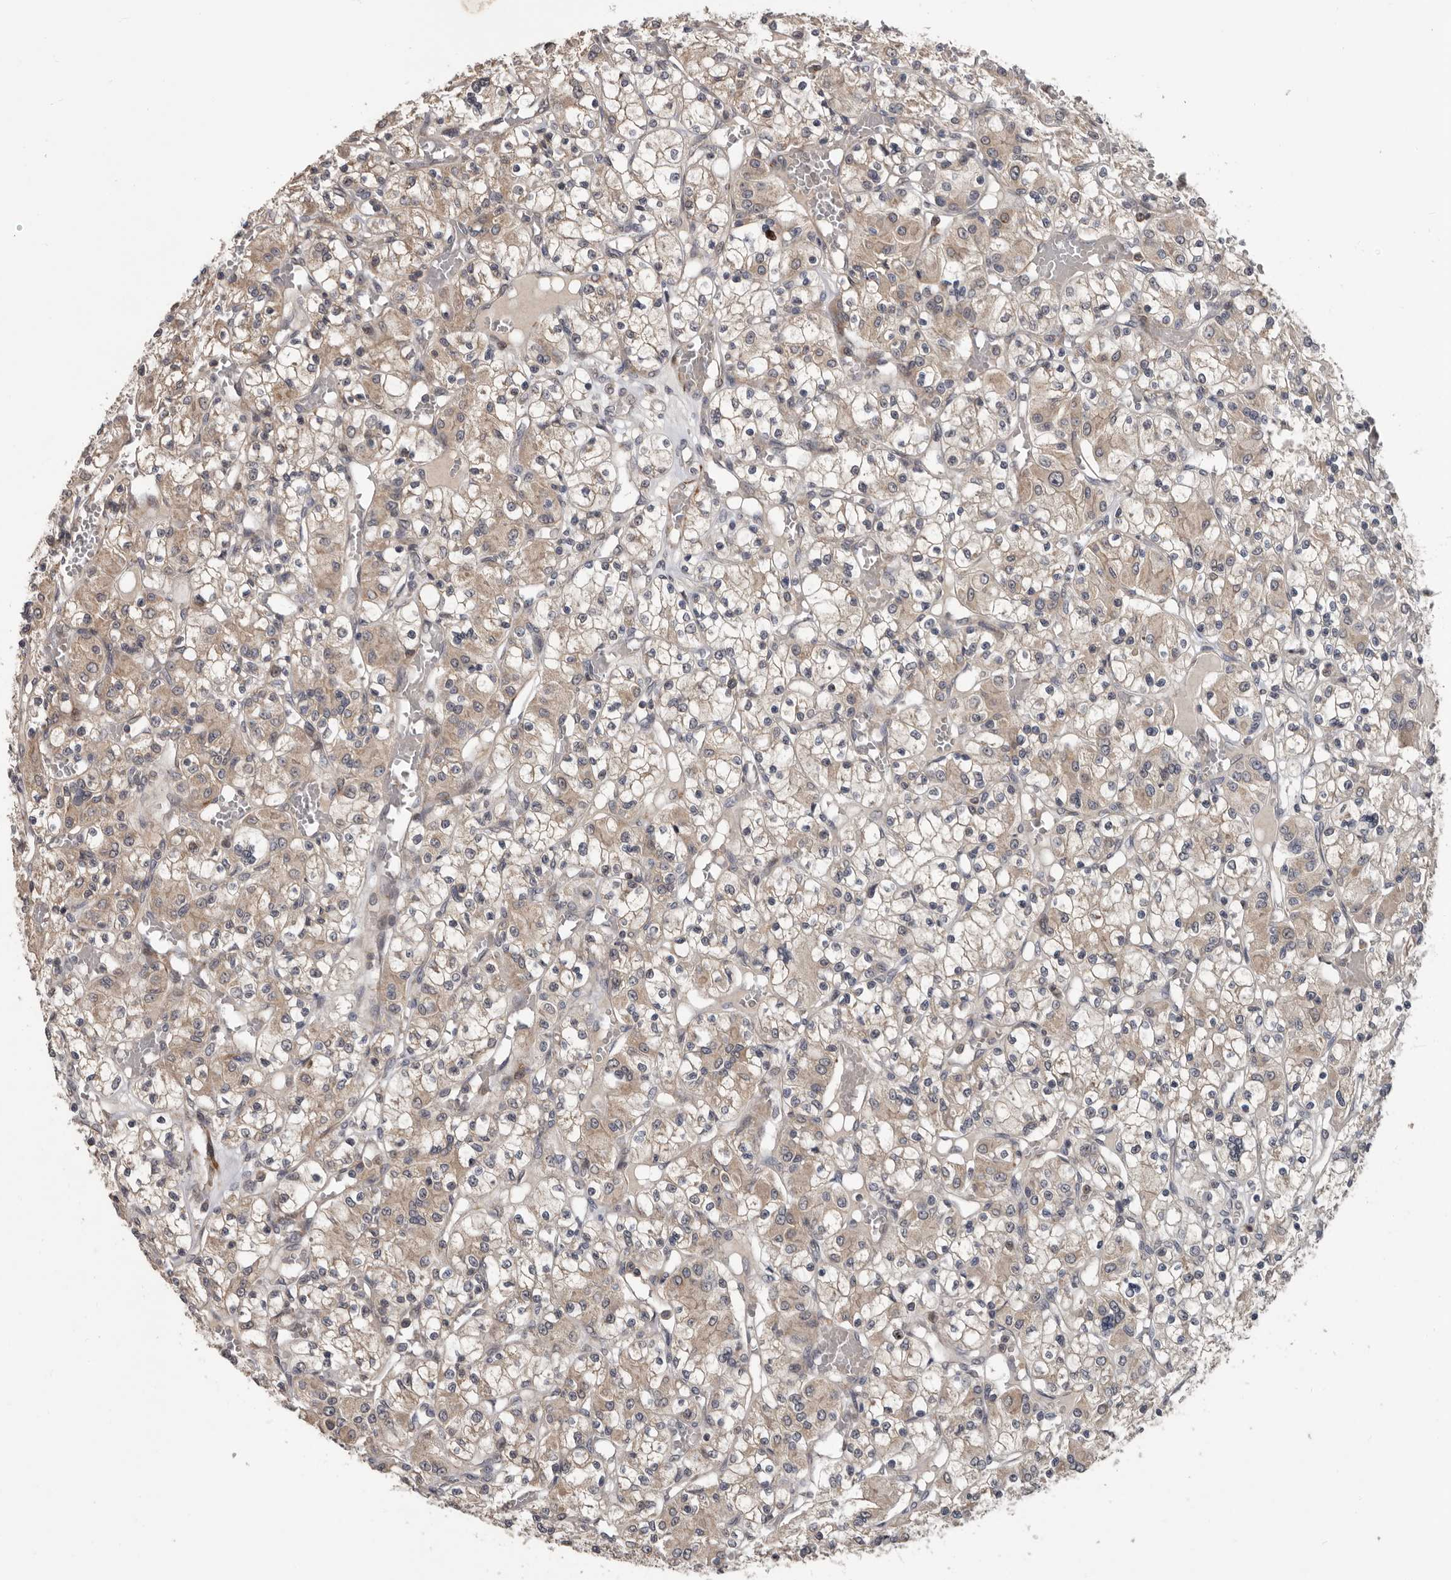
{"staining": {"intensity": "weak", "quantity": "25%-75%", "location": "cytoplasmic/membranous"}, "tissue": "renal cancer", "cell_type": "Tumor cells", "image_type": "cancer", "snomed": [{"axis": "morphology", "description": "Adenocarcinoma, NOS"}, {"axis": "topography", "description": "Kidney"}], "caption": "Immunohistochemical staining of renal adenocarcinoma demonstrates low levels of weak cytoplasmic/membranous staining in approximately 25%-75% of tumor cells. The protein of interest is shown in brown color, while the nuclei are stained blue.", "gene": "FGFR4", "patient": {"sex": "female", "age": 59}}